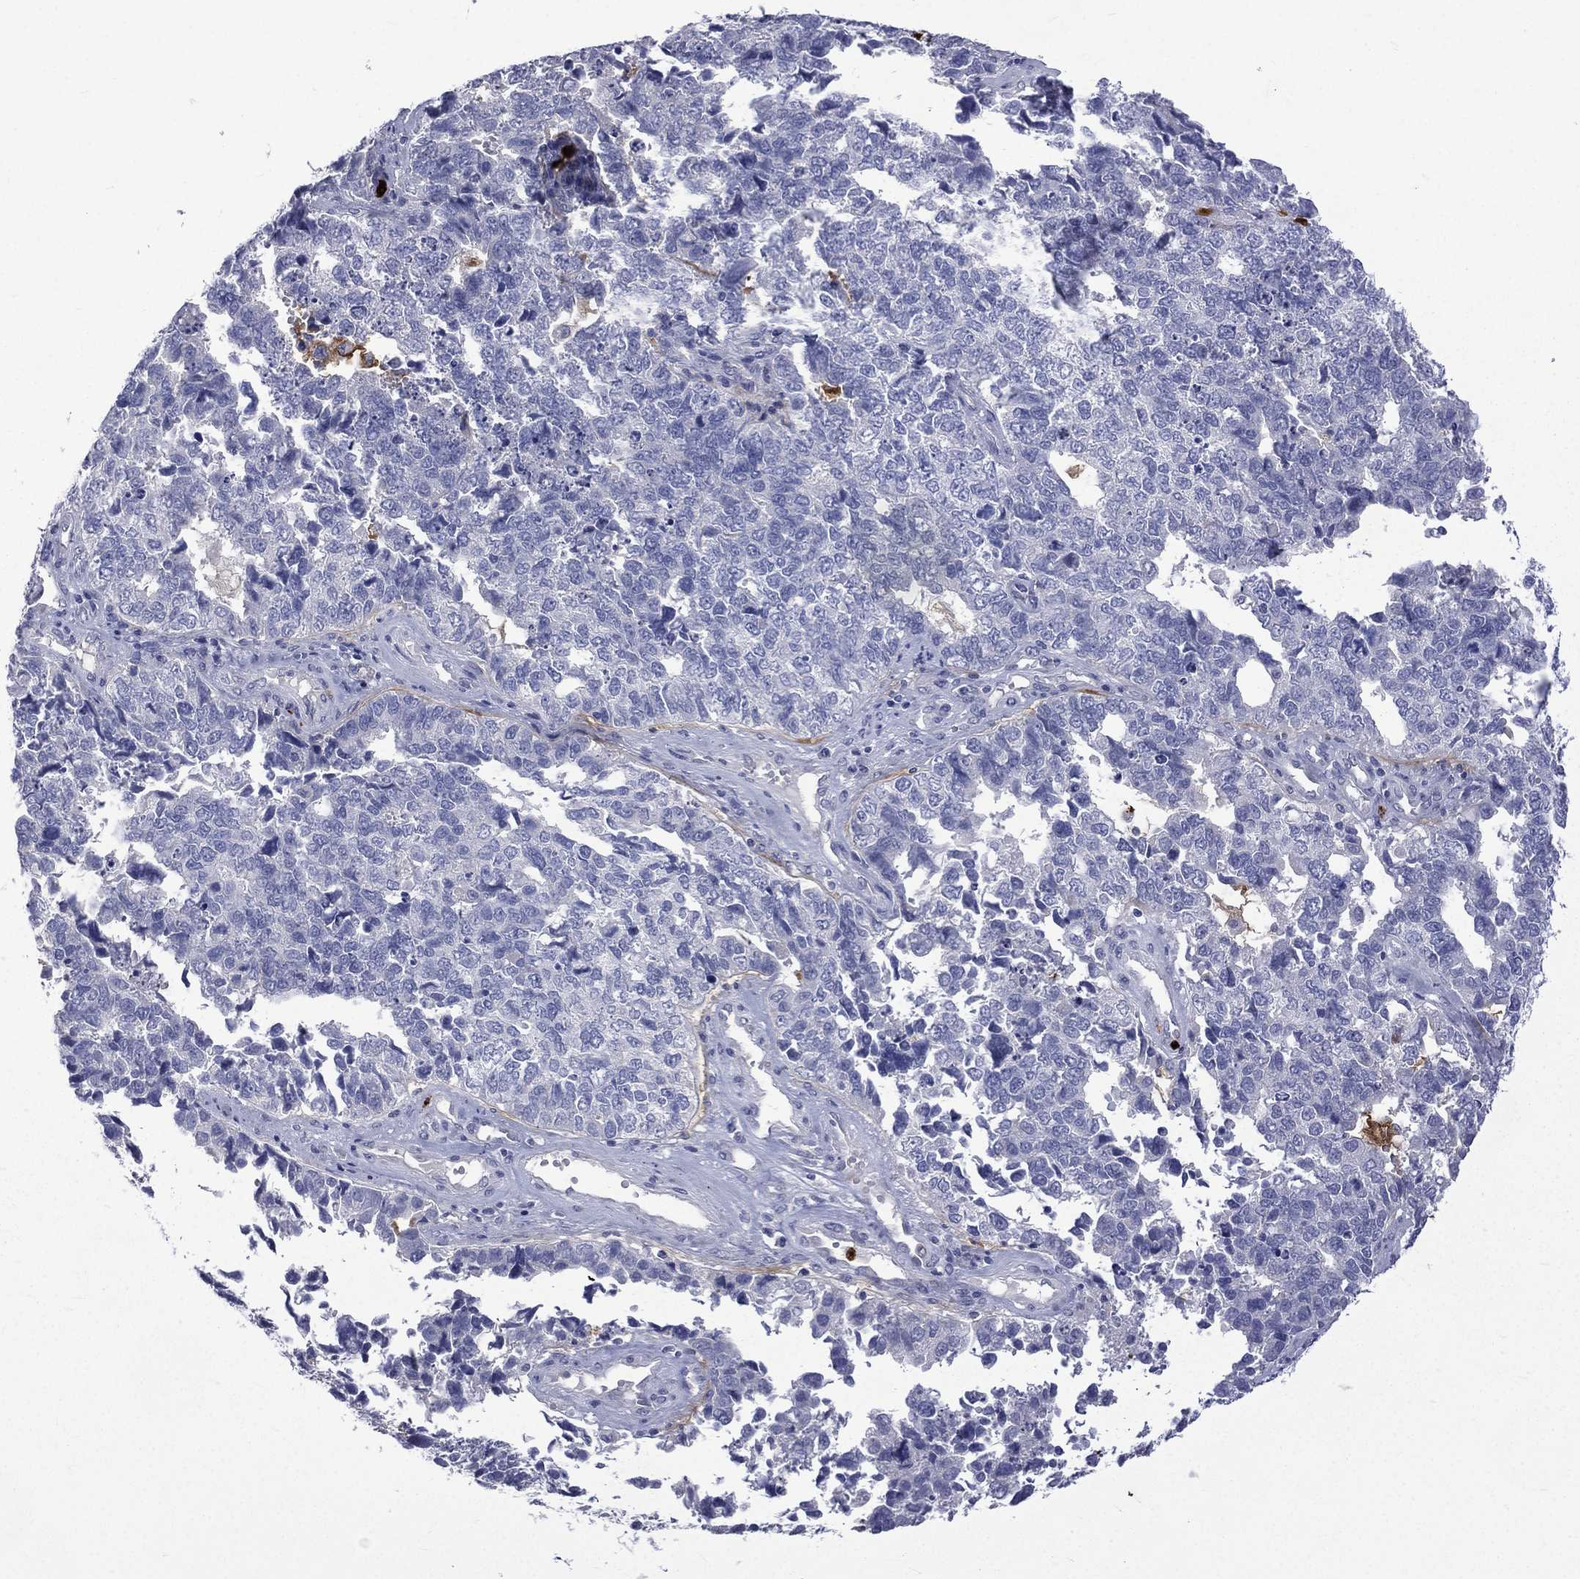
{"staining": {"intensity": "negative", "quantity": "none", "location": "none"}, "tissue": "cervical cancer", "cell_type": "Tumor cells", "image_type": "cancer", "snomed": [{"axis": "morphology", "description": "Squamous cell carcinoma, NOS"}, {"axis": "topography", "description": "Cervix"}], "caption": "Squamous cell carcinoma (cervical) was stained to show a protein in brown. There is no significant positivity in tumor cells.", "gene": "ELANE", "patient": {"sex": "female", "age": 63}}